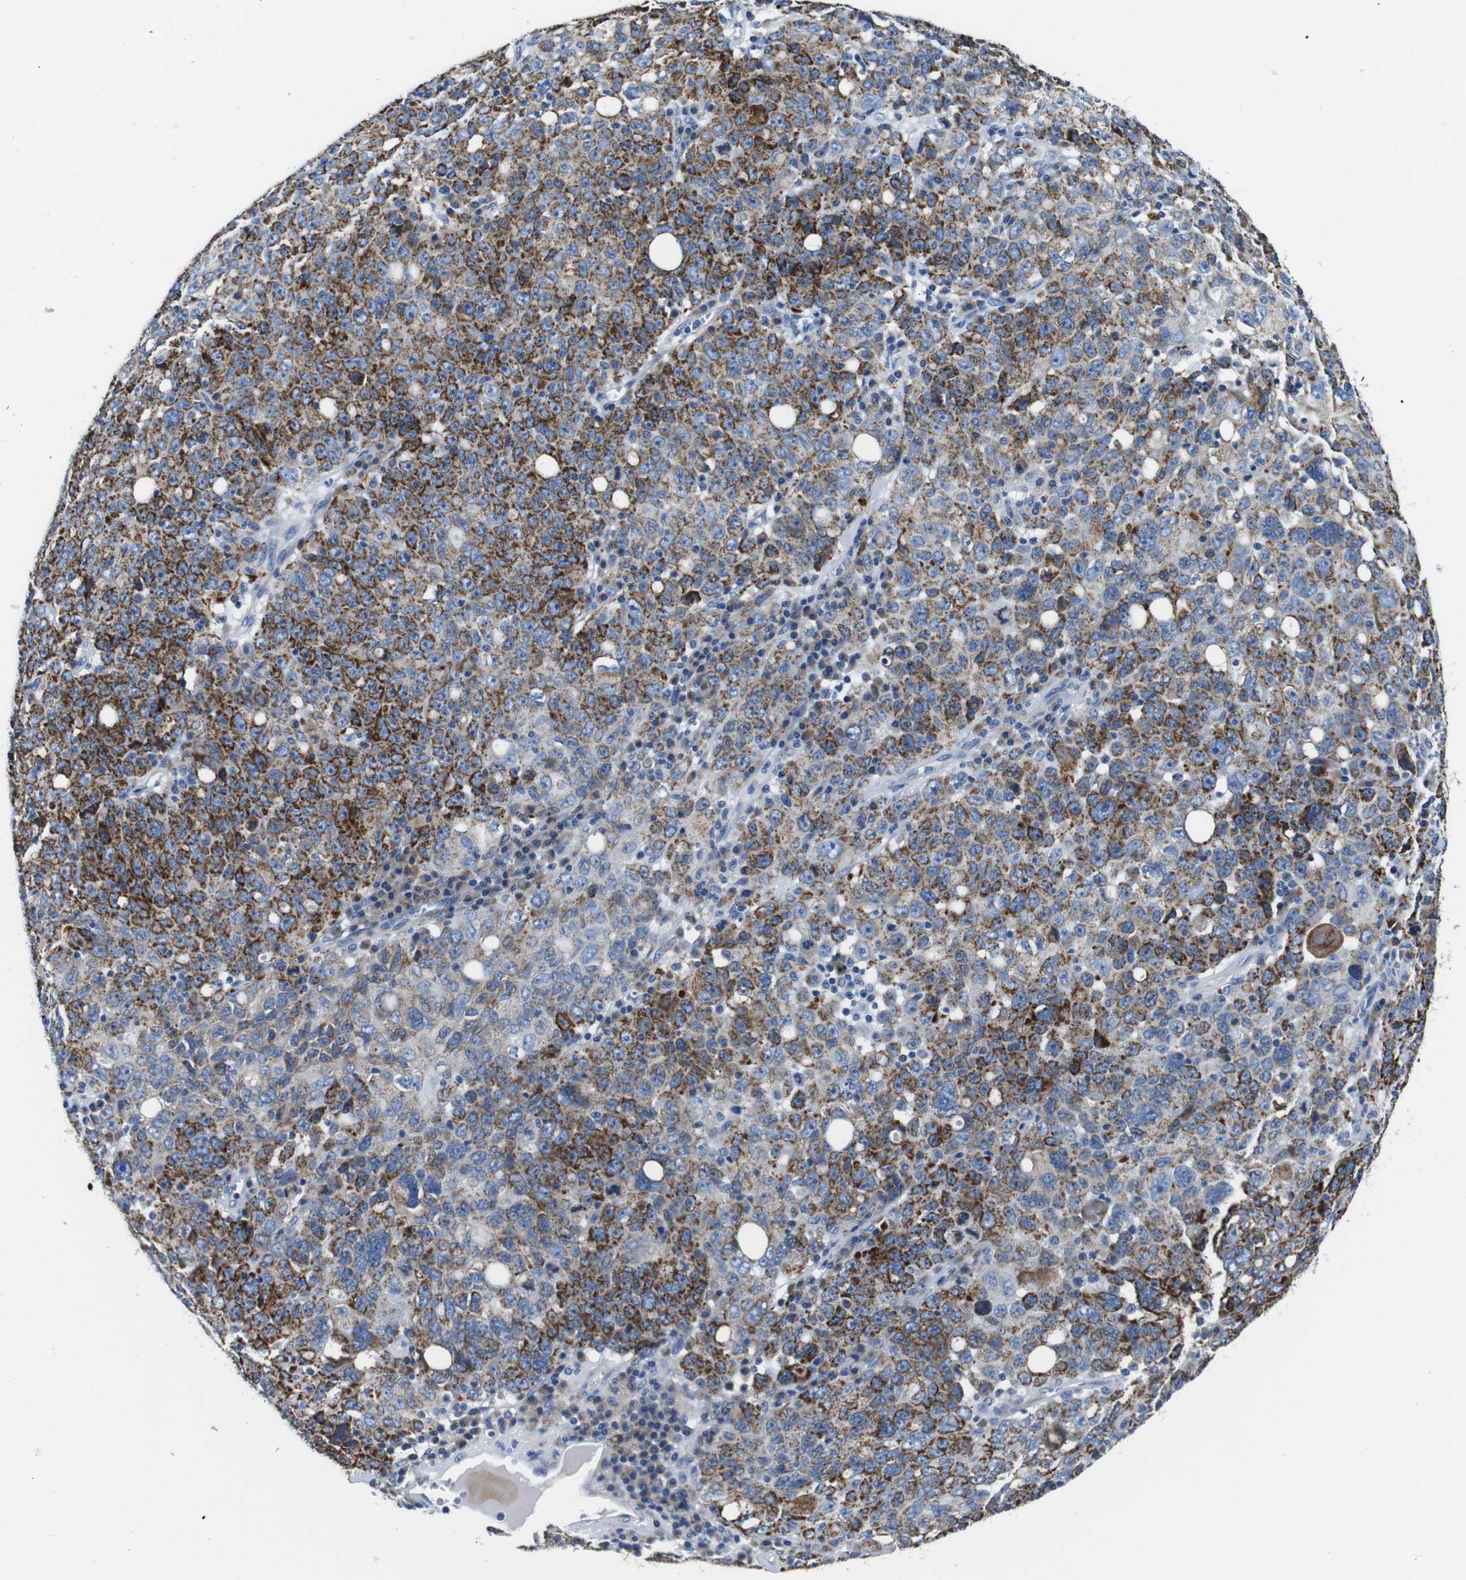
{"staining": {"intensity": "moderate", "quantity": ">75%", "location": "cytoplasmic/membranous"}, "tissue": "ovarian cancer", "cell_type": "Tumor cells", "image_type": "cancer", "snomed": [{"axis": "morphology", "description": "Carcinoma, endometroid"}, {"axis": "topography", "description": "Ovary"}], "caption": "Human ovarian cancer (endometroid carcinoma) stained with a brown dye demonstrates moderate cytoplasmic/membranous positive positivity in approximately >75% of tumor cells.", "gene": "SNX19", "patient": {"sex": "female", "age": 62}}